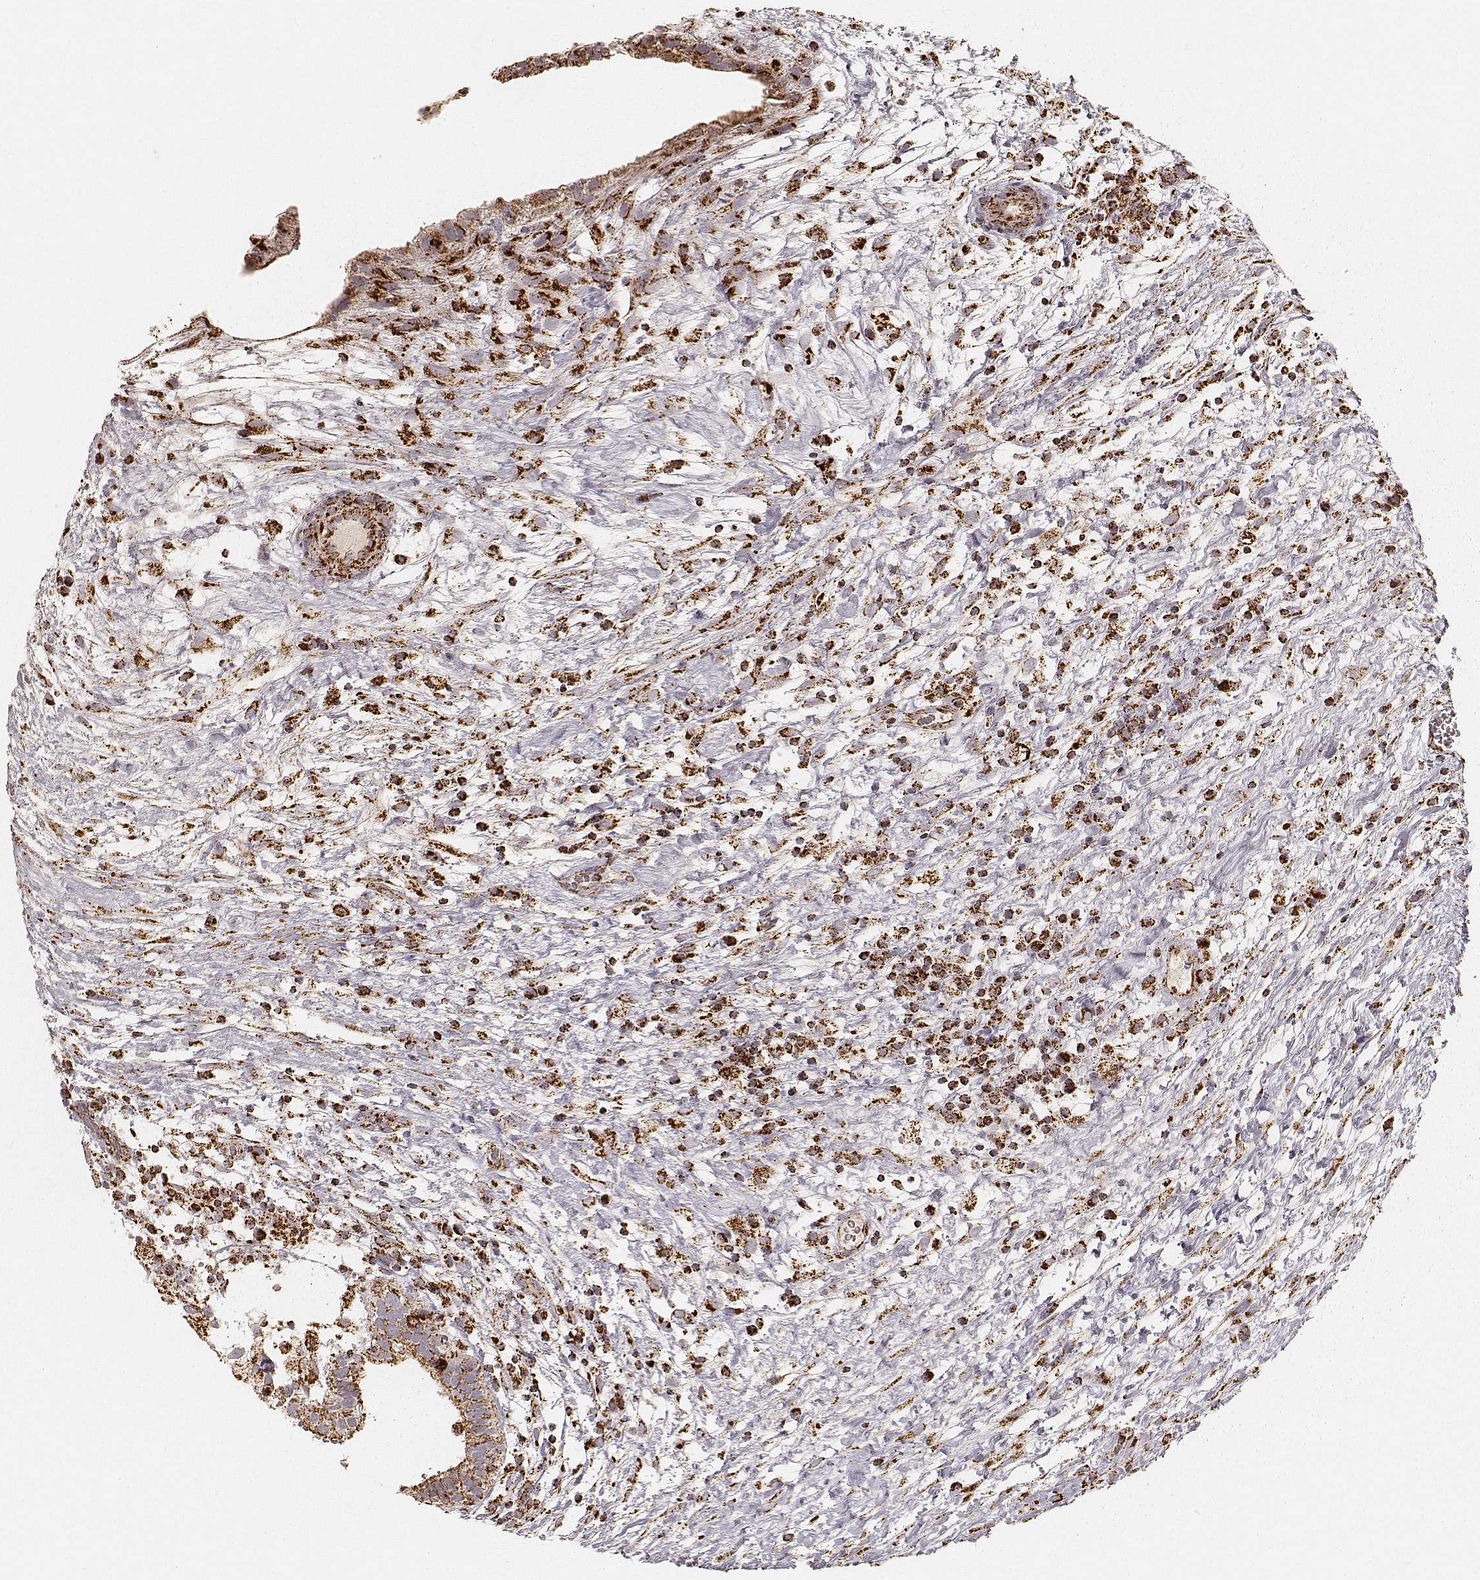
{"staining": {"intensity": "strong", "quantity": ">75%", "location": "cytoplasmic/membranous"}, "tissue": "testis cancer", "cell_type": "Tumor cells", "image_type": "cancer", "snomed": [{"axis": "morphology", "description": "Normal tissue, NOS"}, {"axis": "morphology", "description": "Carcinoma, Embryonal, NOS"}, {"axis": "topography", "description": "Testis"}], "caption": "This image demonstrates testis cancer (embryonal carcinoma) stained with IHC to label a protein in brown. The cytoplasmic/membranous of tumor cells show strong positivity for the protein. Nuclei are counter-stained blue.", "gene": "CS", "patient": {"sex": "male", "age": 32}}